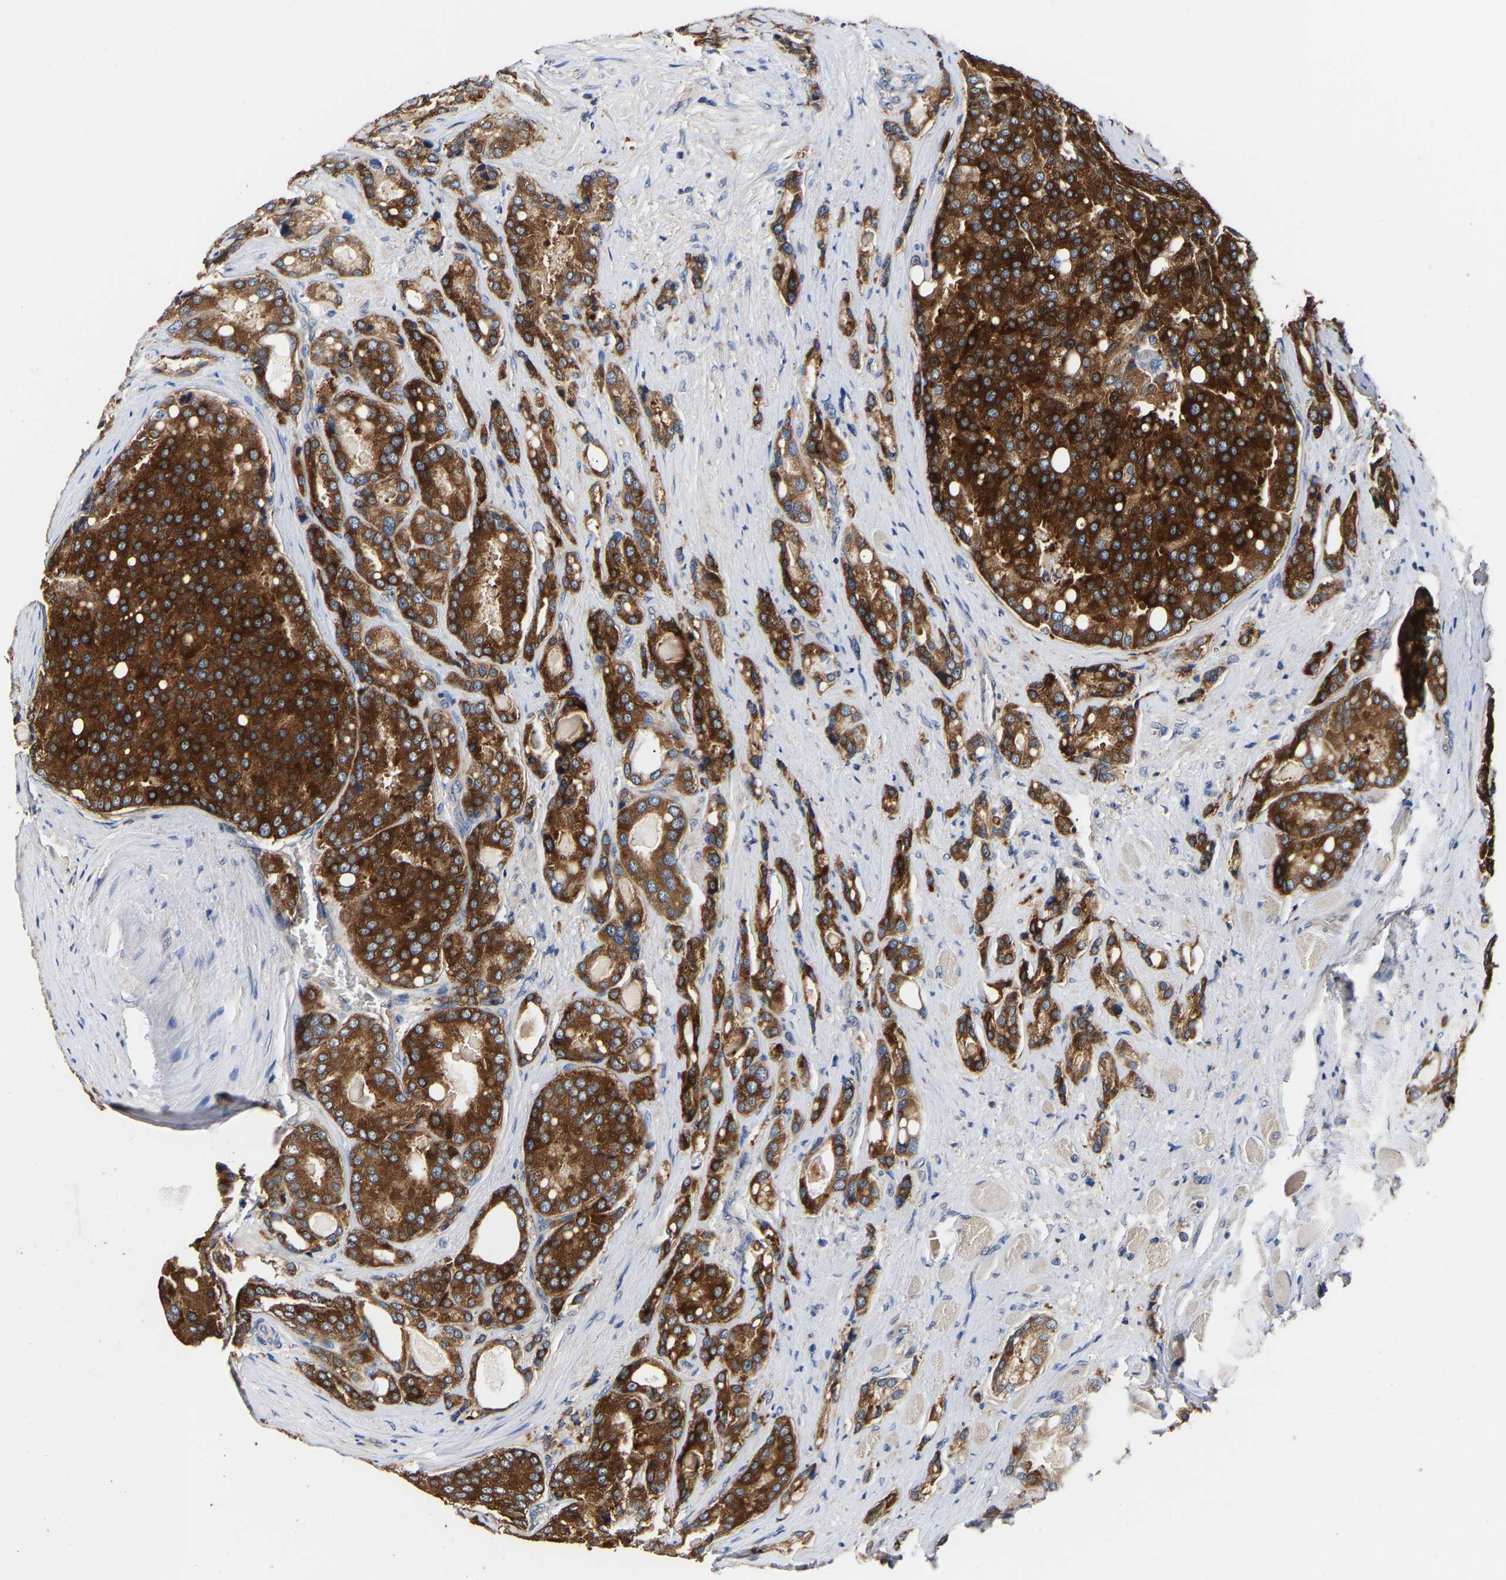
{"staining": {"intensity": "strong", "quantity": ">75%", "location": "cytoplasmic/membranous"}, "tissue": "prostate cancer", "cell_type": "Tumor cells", "image_type": "cancer", "snomed": [{"axis": "morphology", "description": "Adenocarcinoma, High grade"}, {"axis": "topography", "description": "Prostate"}], "caption": "Human prostate adenocarcinoma (high-grade) stained with a brown dye reveals strong cytoplasmic/membranous positive staining in approximately >75% of tumor cells.", "gene": "LRBA", "patient": {"sex": "male", "age": 50}}